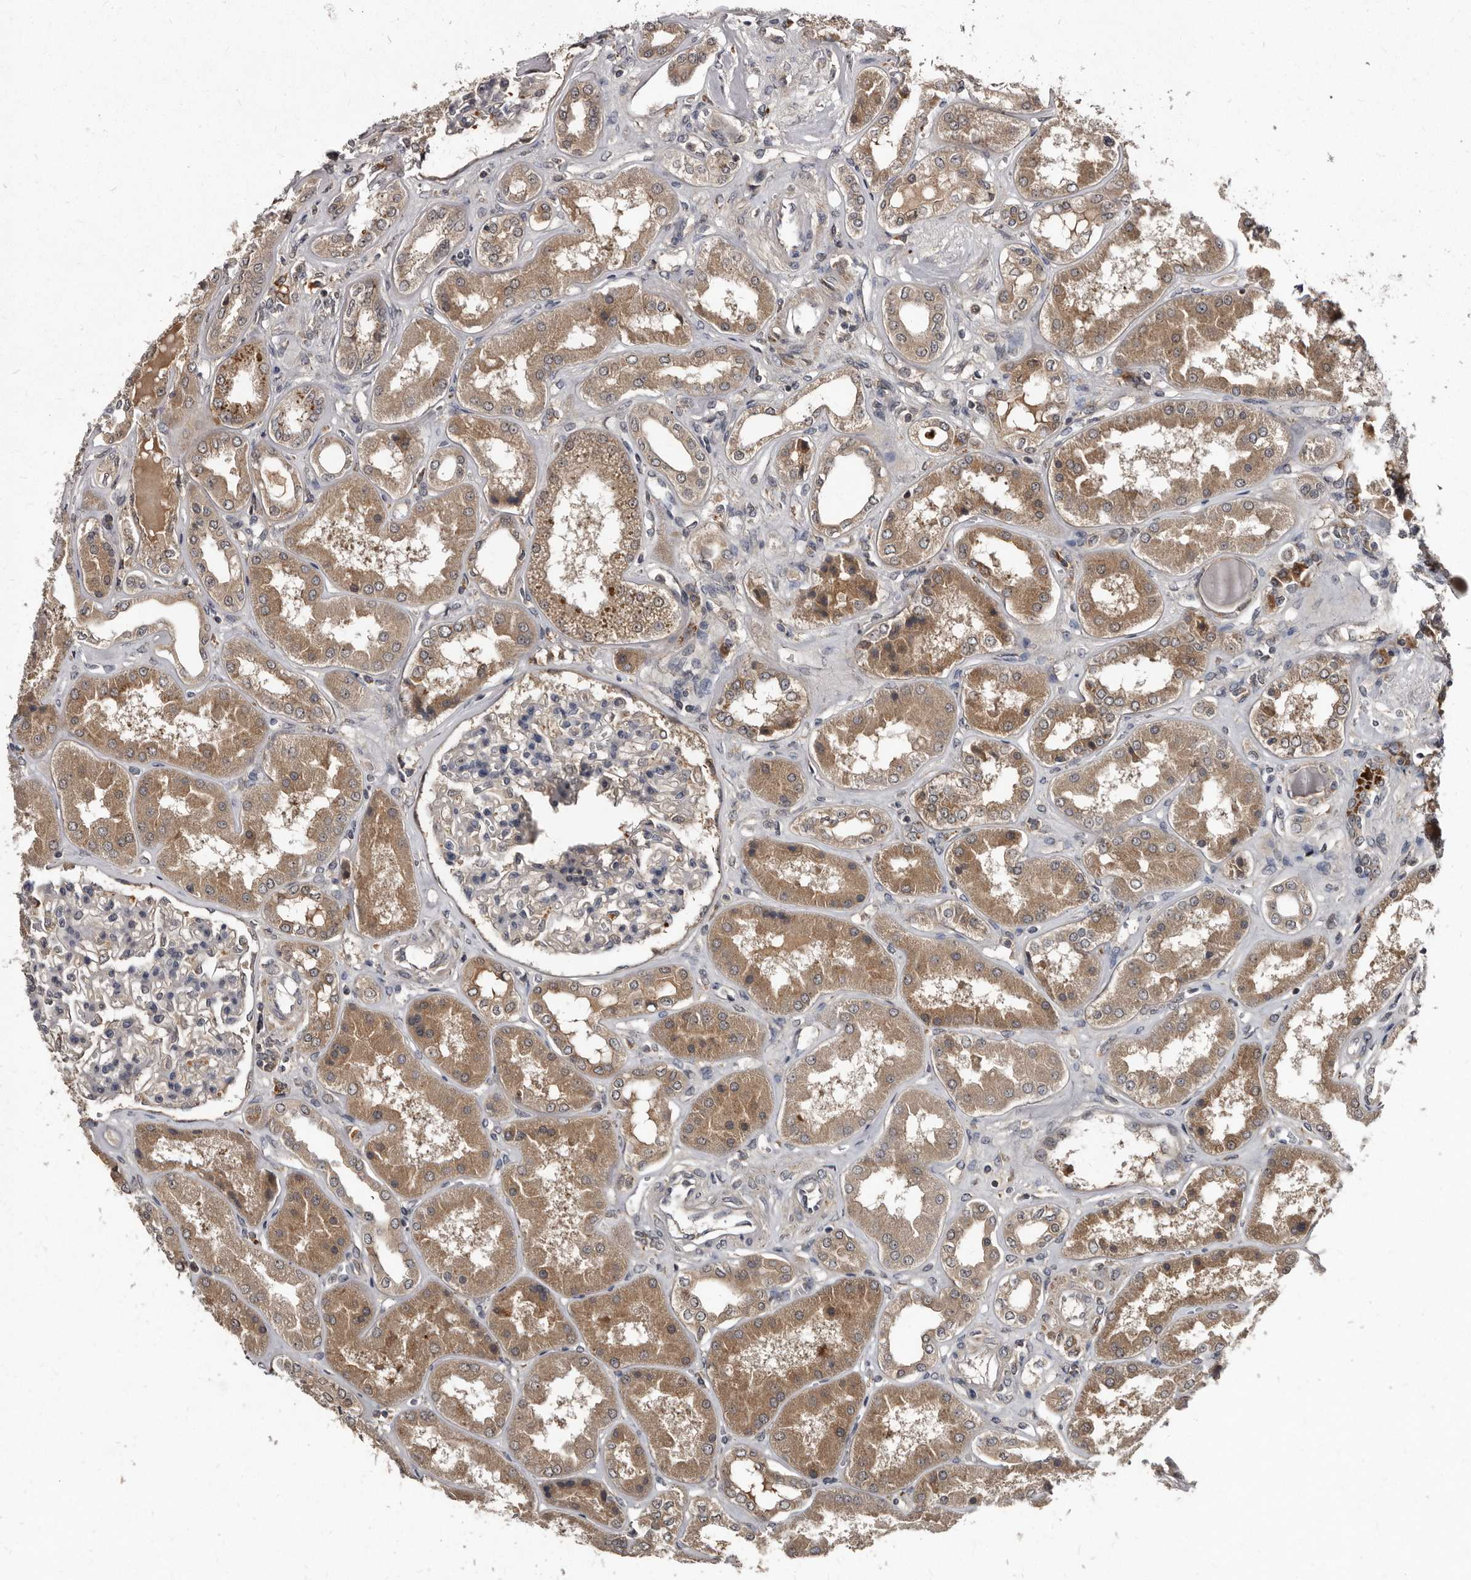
{"staining": {"intensity": "moderate", "quantity": "25%-75%", "location": "cytoplasmic/membranous"}, "tissue": "kidney", "cell_type": "Cells in glomeruli", "image_type": "normal", "snomed": [{"axis": "morphology", "description": "Normal tissue, NOS"}, {"axis": "topography", "description": "Kidney"}], "caption": "Immunohistochemistry (IHC) image of benign kidney: kidney stained using immunohistochemistry exhibits medium levels of moderate protein expression localized specifically in the cytoplasmic/membranous of cells in glomeruli, appearing as a cytoplasmic/membranous brown color.", "gene": "PMVK", "patient": {"sex": "female", "age": 56}}